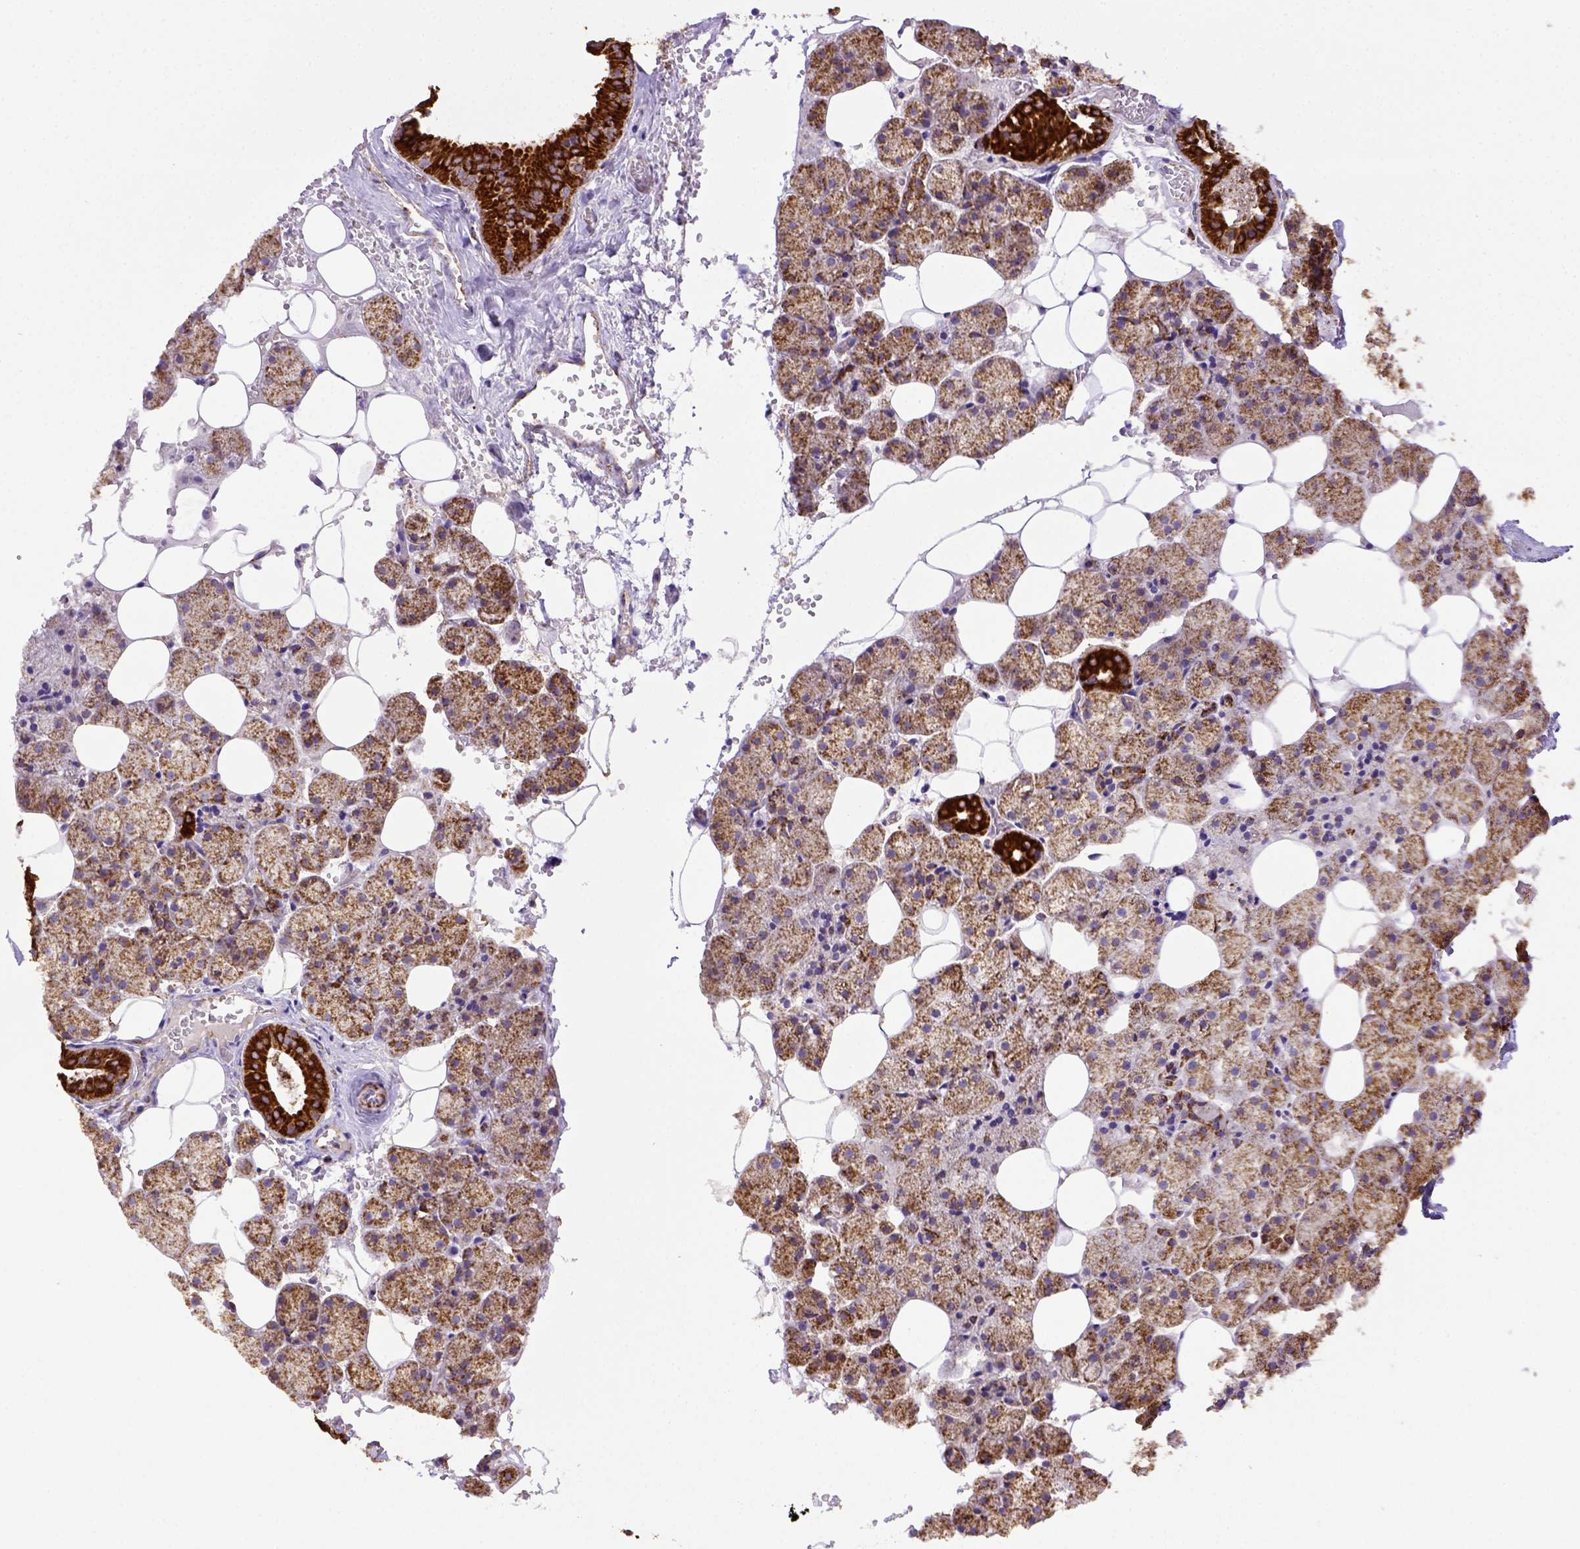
{"staining": {"intensity": "strong", "quantity": ">75%", "location": "cytoplasmic/membranous"}, "tissue": "salivary gland", "cell_type": "Glandular cells", "image_type": "normal", "snomed": [{"axis": "morphology", "description": "Normal tissue, NOS"}, {"axis": "topography", "description": "Salivary gland"}], "caption": "Protein expression analysis of unremarkable human salivary gland reveals strong cytoplasmic/membranous staining in about >75% of glandular cells. Nuclei are stained in blue.", "gene": "MT", "patient": {"sex": "male", "age": 38}}